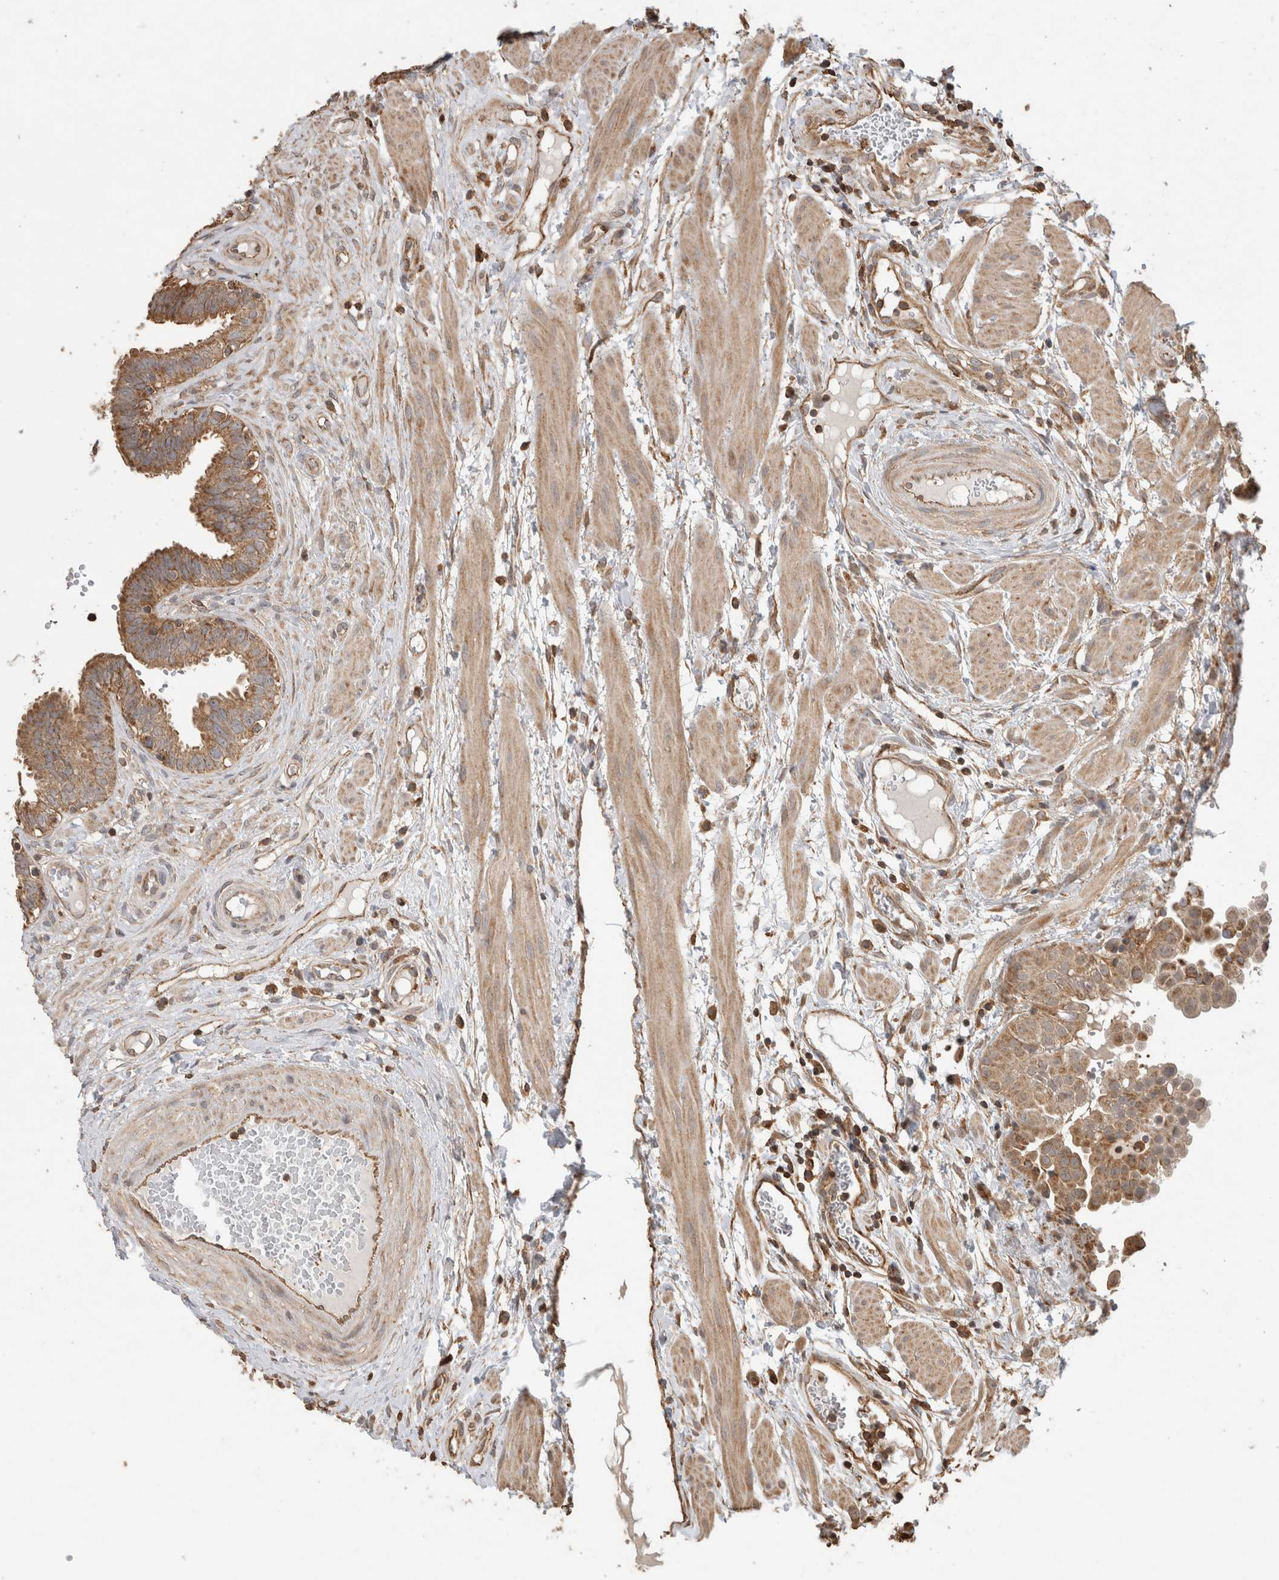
{"staining": {"intensity": "strong", "quantity": ">75%", "location": "cytoplasmic/membranous"}, "tissue": "fallopian tube", "cell_type": "Glandular cells", "image_type": "normal", "snomed": [{"axis": "morphology", "description": "Normal tissue, NOS"}, {"axis": "topography", "description": "Fallopian tube"}, {"axis": "topography", "description": "Placenta"}], "caption": "This is an image of immunohistochemistry staining of normal fallopian tube, which shows strong expression in the cytoplasmic/membranous of glandular cells.", "gene": "IMMP2L", "patient": {"sex": "female", "age": 32}}